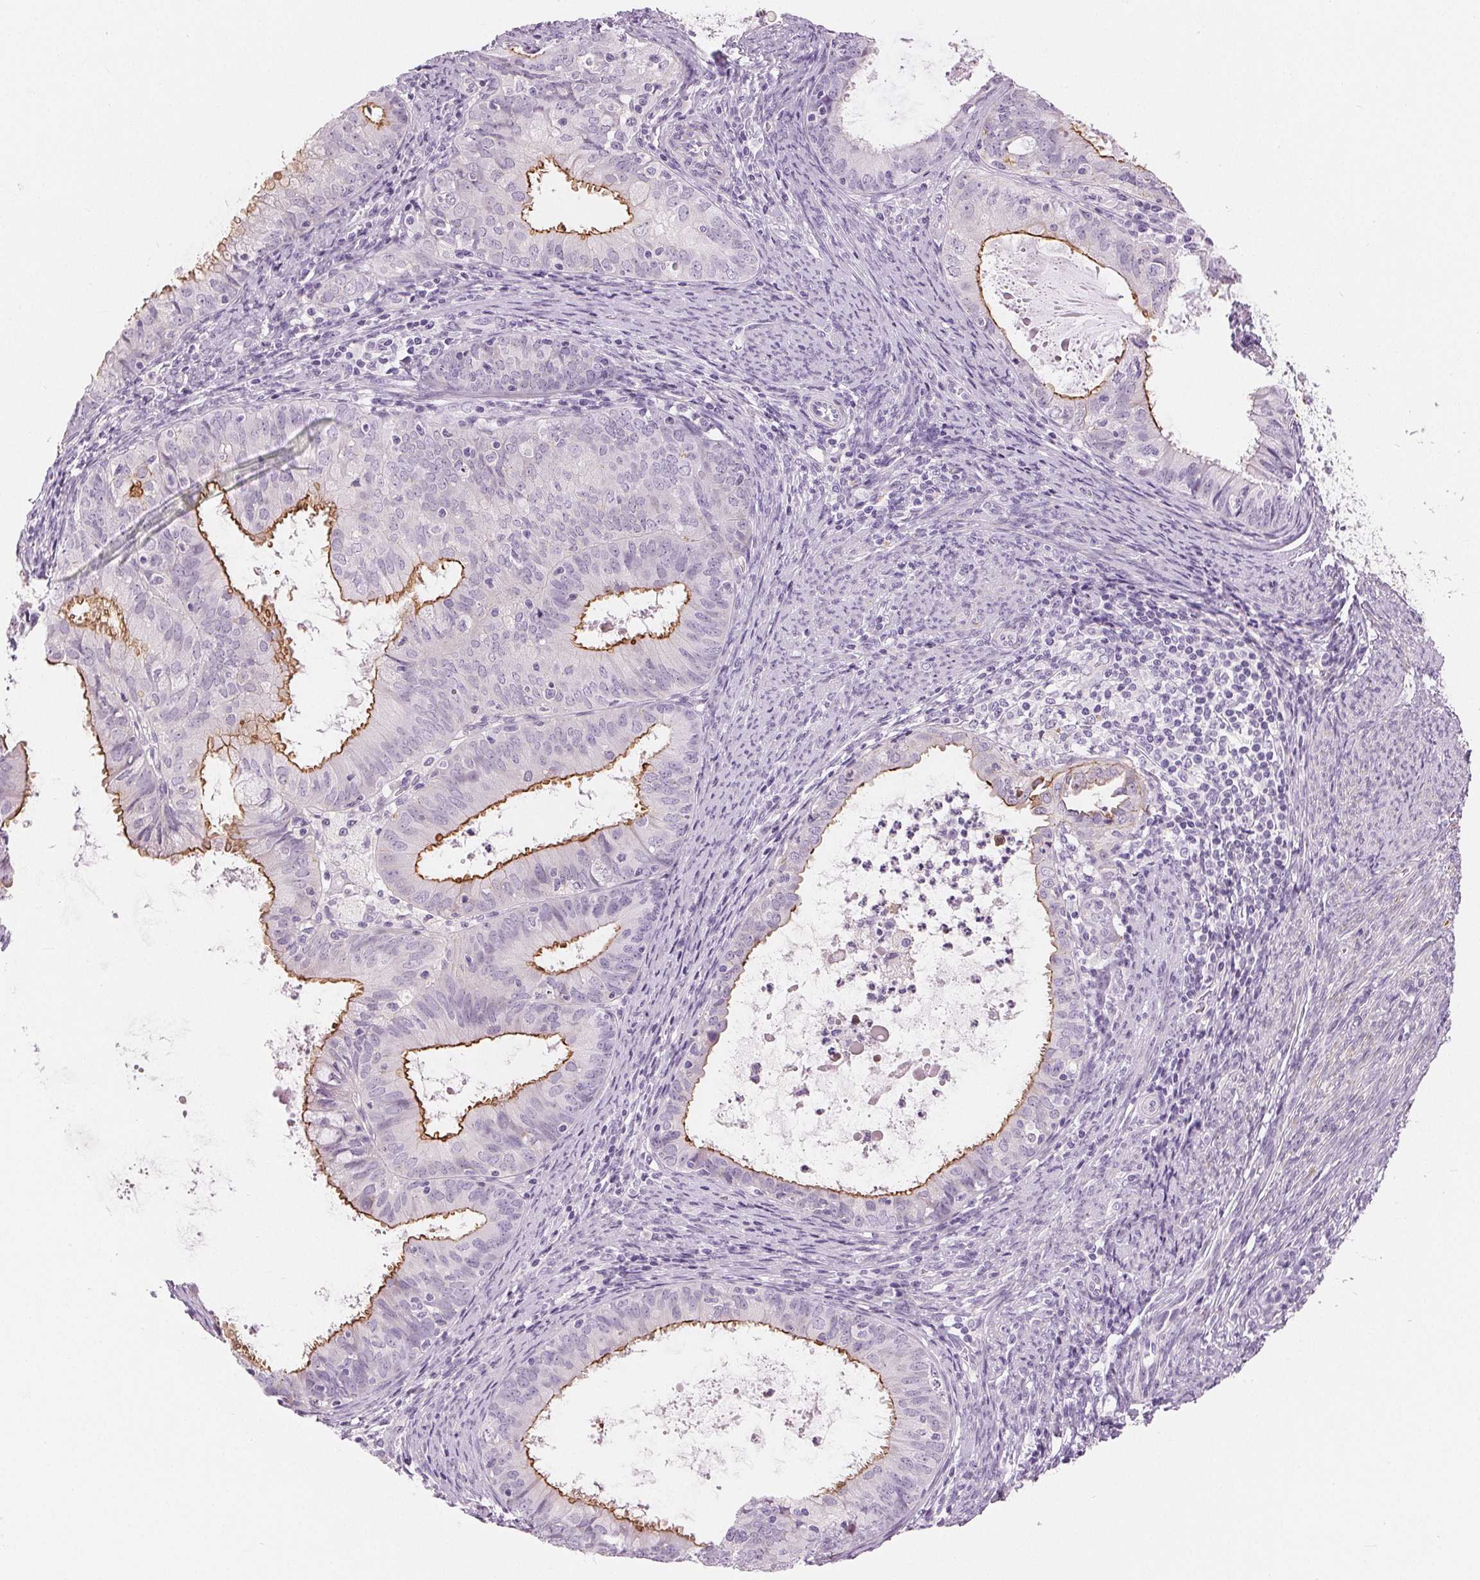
{"staining": {"intensity": "moderate", "quantity": "25%-75%", "location": "cytoplasmic/membranous"}, "tissue": "endometrial cancer", "cell_type": "Tumor cells", "image_type": "cancer", "snomed": [{"axis": "morphology", "description": "Adenocarcinoma, NOS"}, {"axis": "topography", "description": "Endometrium"}], "caption": "The immunohistochemical stain shows moderate cytoplasmic/membranous positivity in tumor cells of endometrial cancer tissue.", "gene": "MISP", "patient": {"sex": "female", "age": 57}}